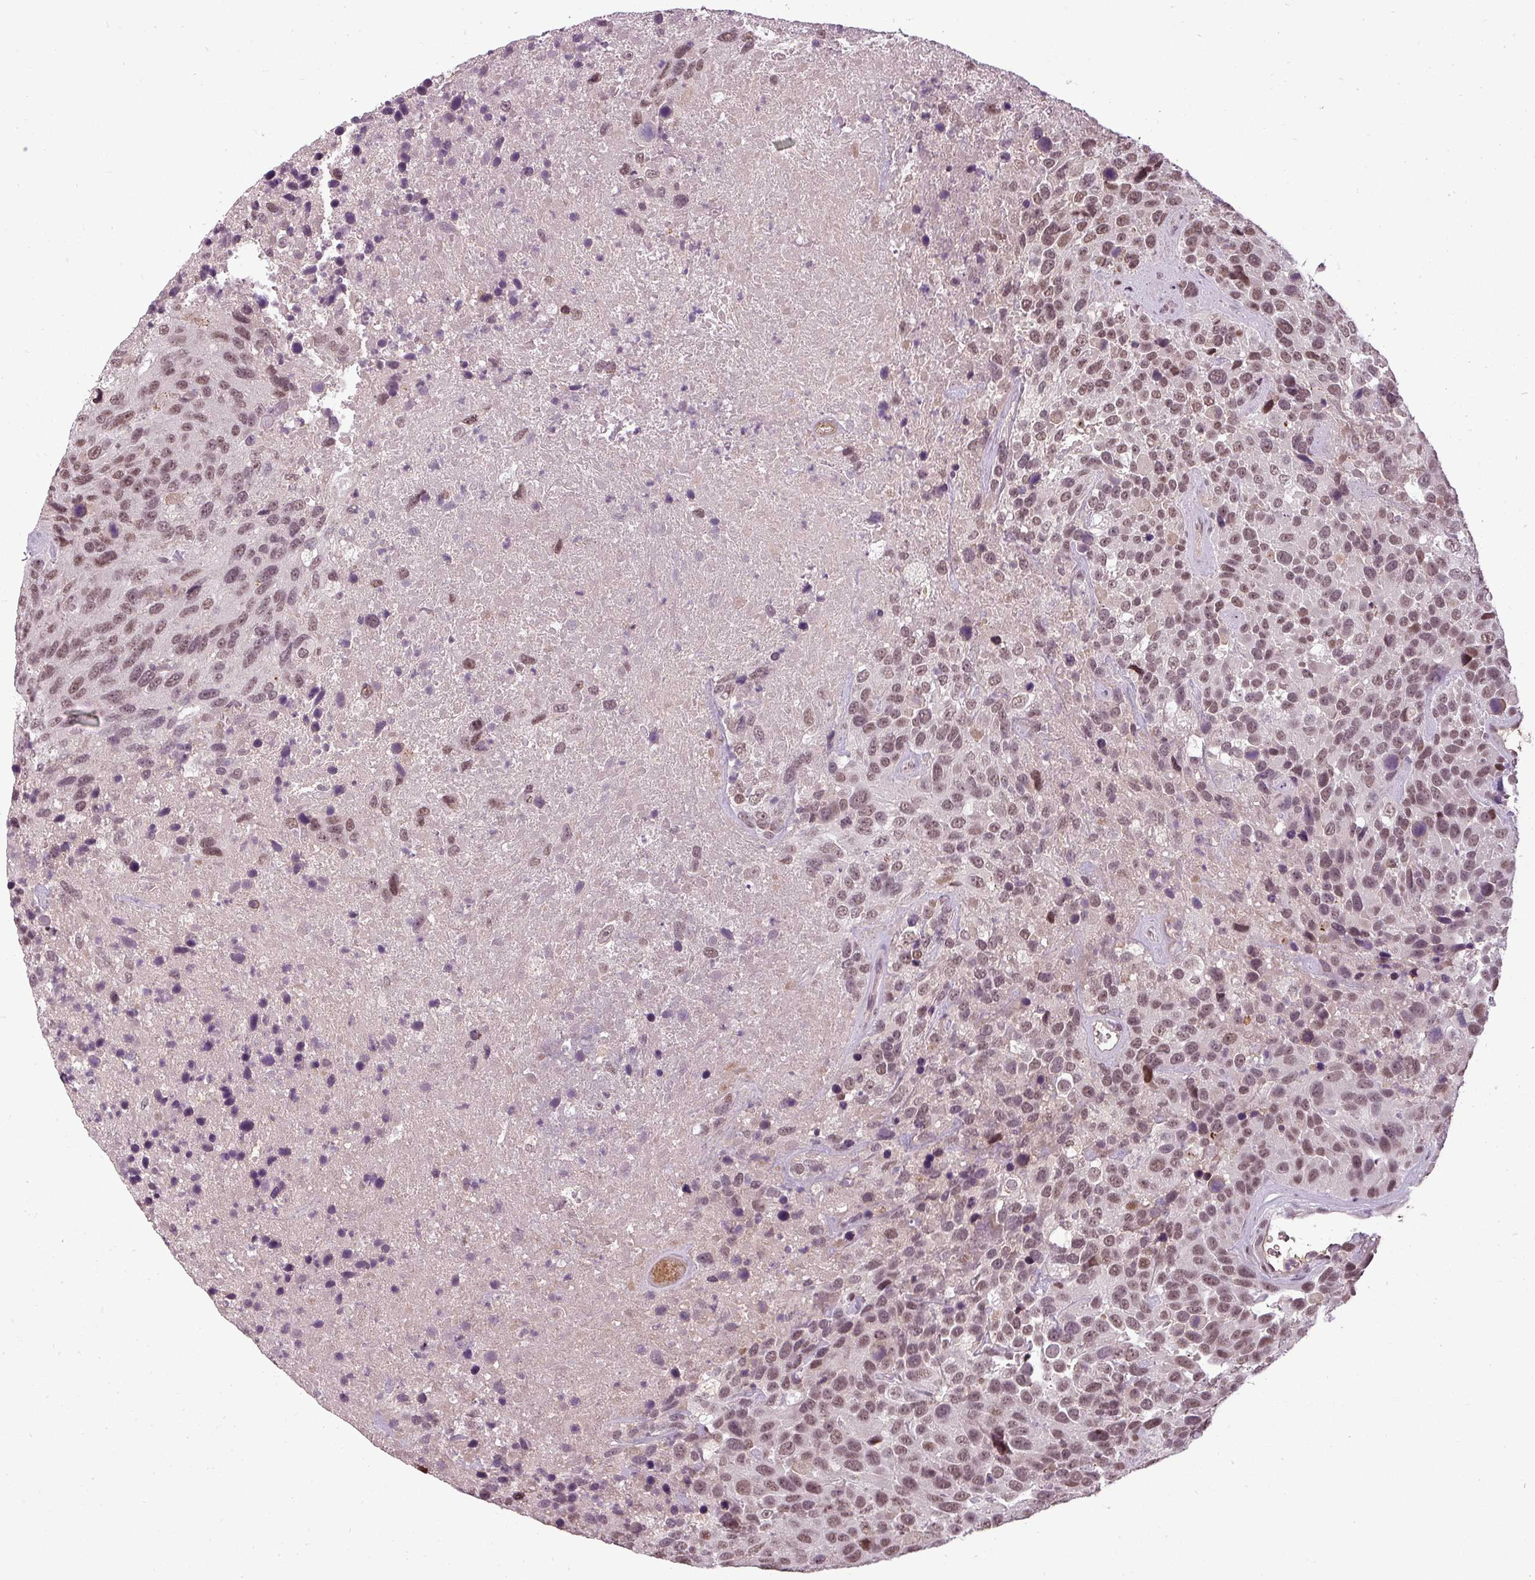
{"staining": {"intensity": "moderate", "quantity": ">75%", "location": "nuclear"}, "tissue": "urothelial cancer", "cell_type": "Tumor cells", "image_type": "cancer", "snomed": [{"axis": "morphology", "description": "Urothelial carcinoma, High grade"}, {"axis": "topography", "description": "Urinary bladder"}], "caption": "Moderate nuclear protein expression is appreciated in about >75% of tumor cells in urothelial cancer.", "gene": "BCAS3", "patient": {"sex": "female", "age": 70}}